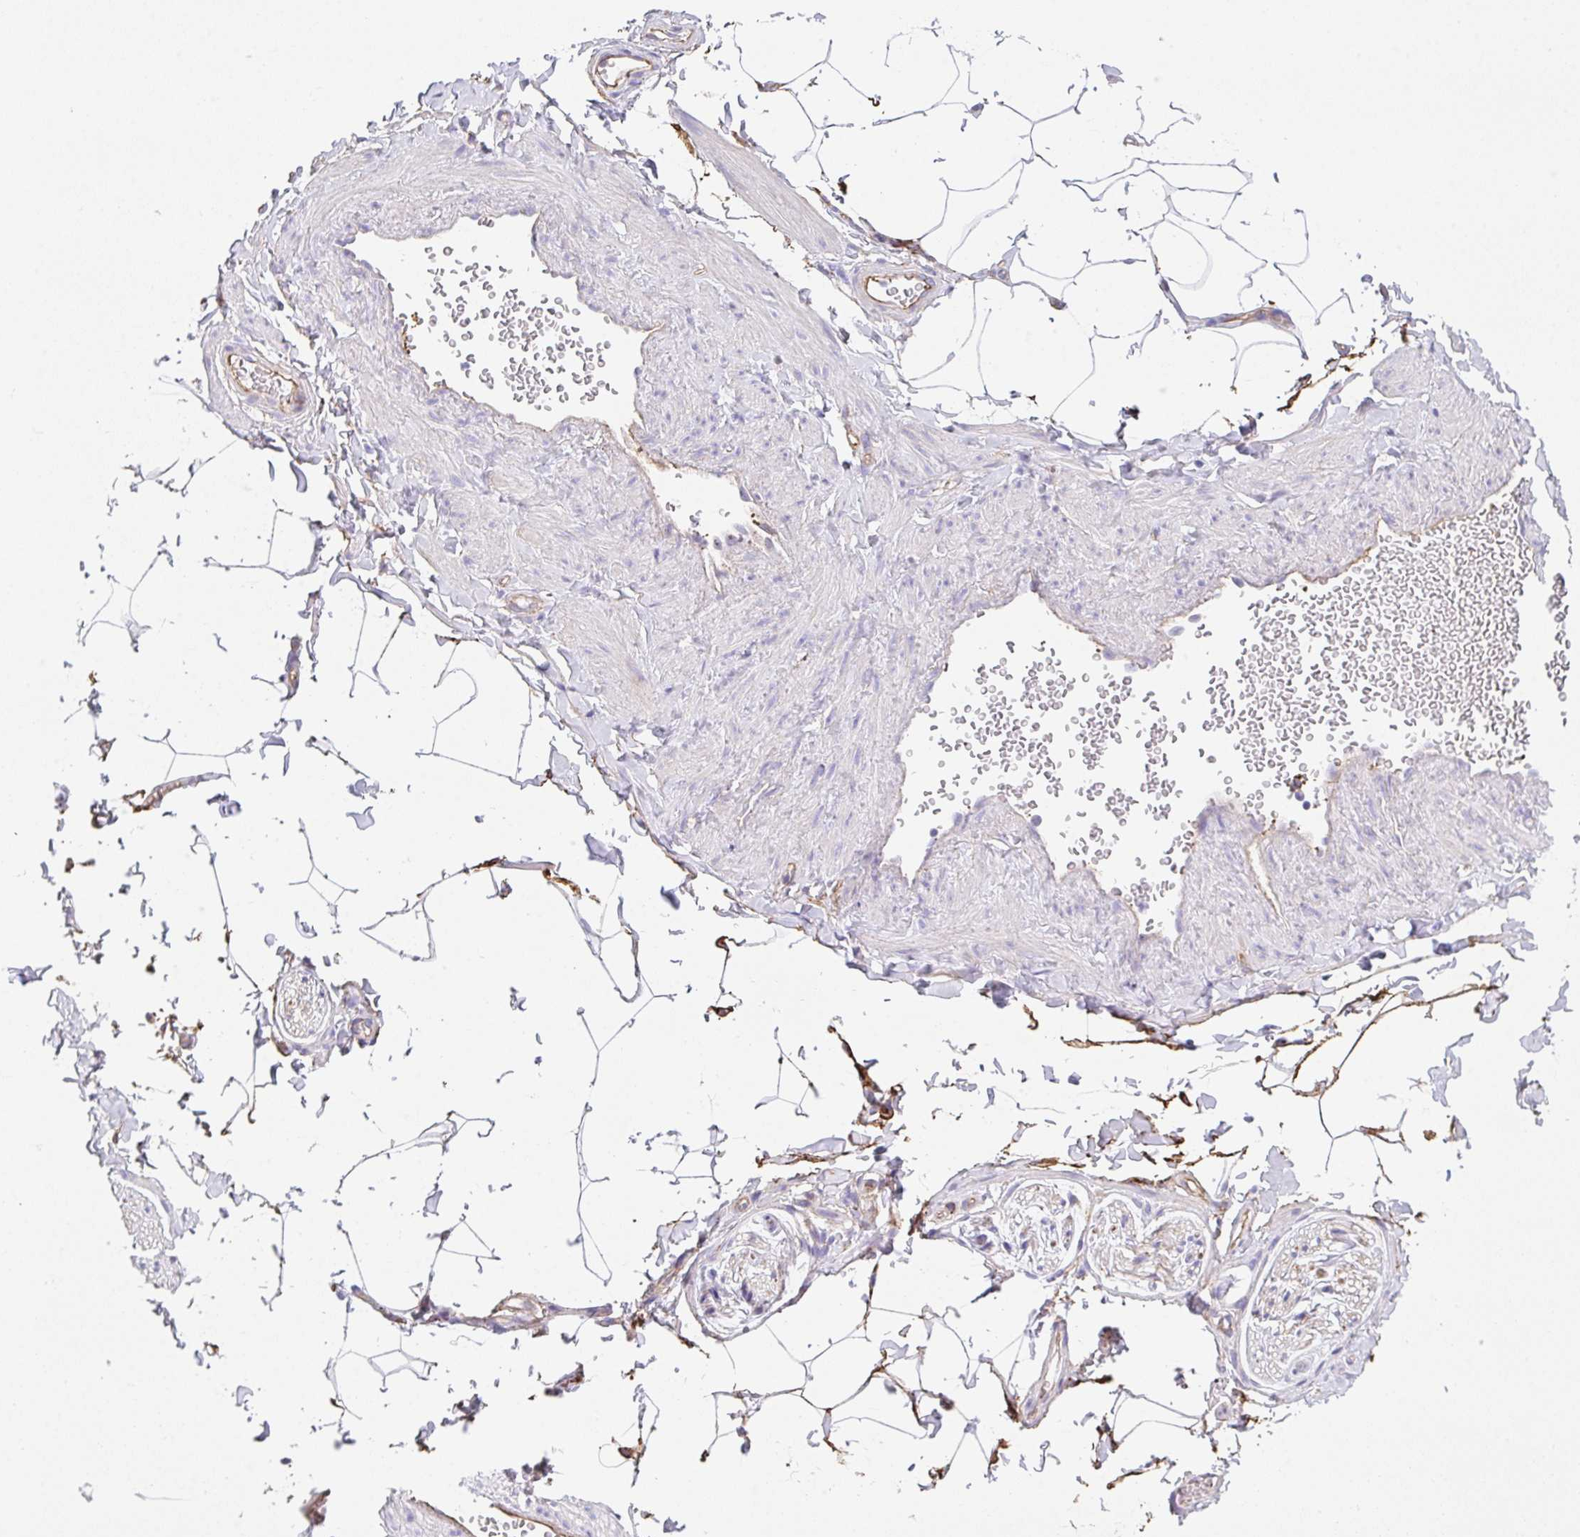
{"staining": {"intensity": "negative", "quantity": "none", "location": "none"}, "tissue": "adipose tissue", "cell_type": "Adipocytes", "image_type": "normal", "snomed": [{"axis": "morphology", "description": "Normal tissue, NOS"}, {"axis": "topography", "description": "Soft tissue"}, {"axis": "topography", "description": "Adipose tissue"}, {"axis": "topography", "description": "Vascular tissue"}, {"axis": "topography", "description": "Peripheral nerve tissue"}], "caption": "Immunohistochemical staining of unremarkable human adipose tissue exhibits no significant staining in adipocytes.", "gene": "DBN1", "patient": {"sex": "male", "age": 29}}